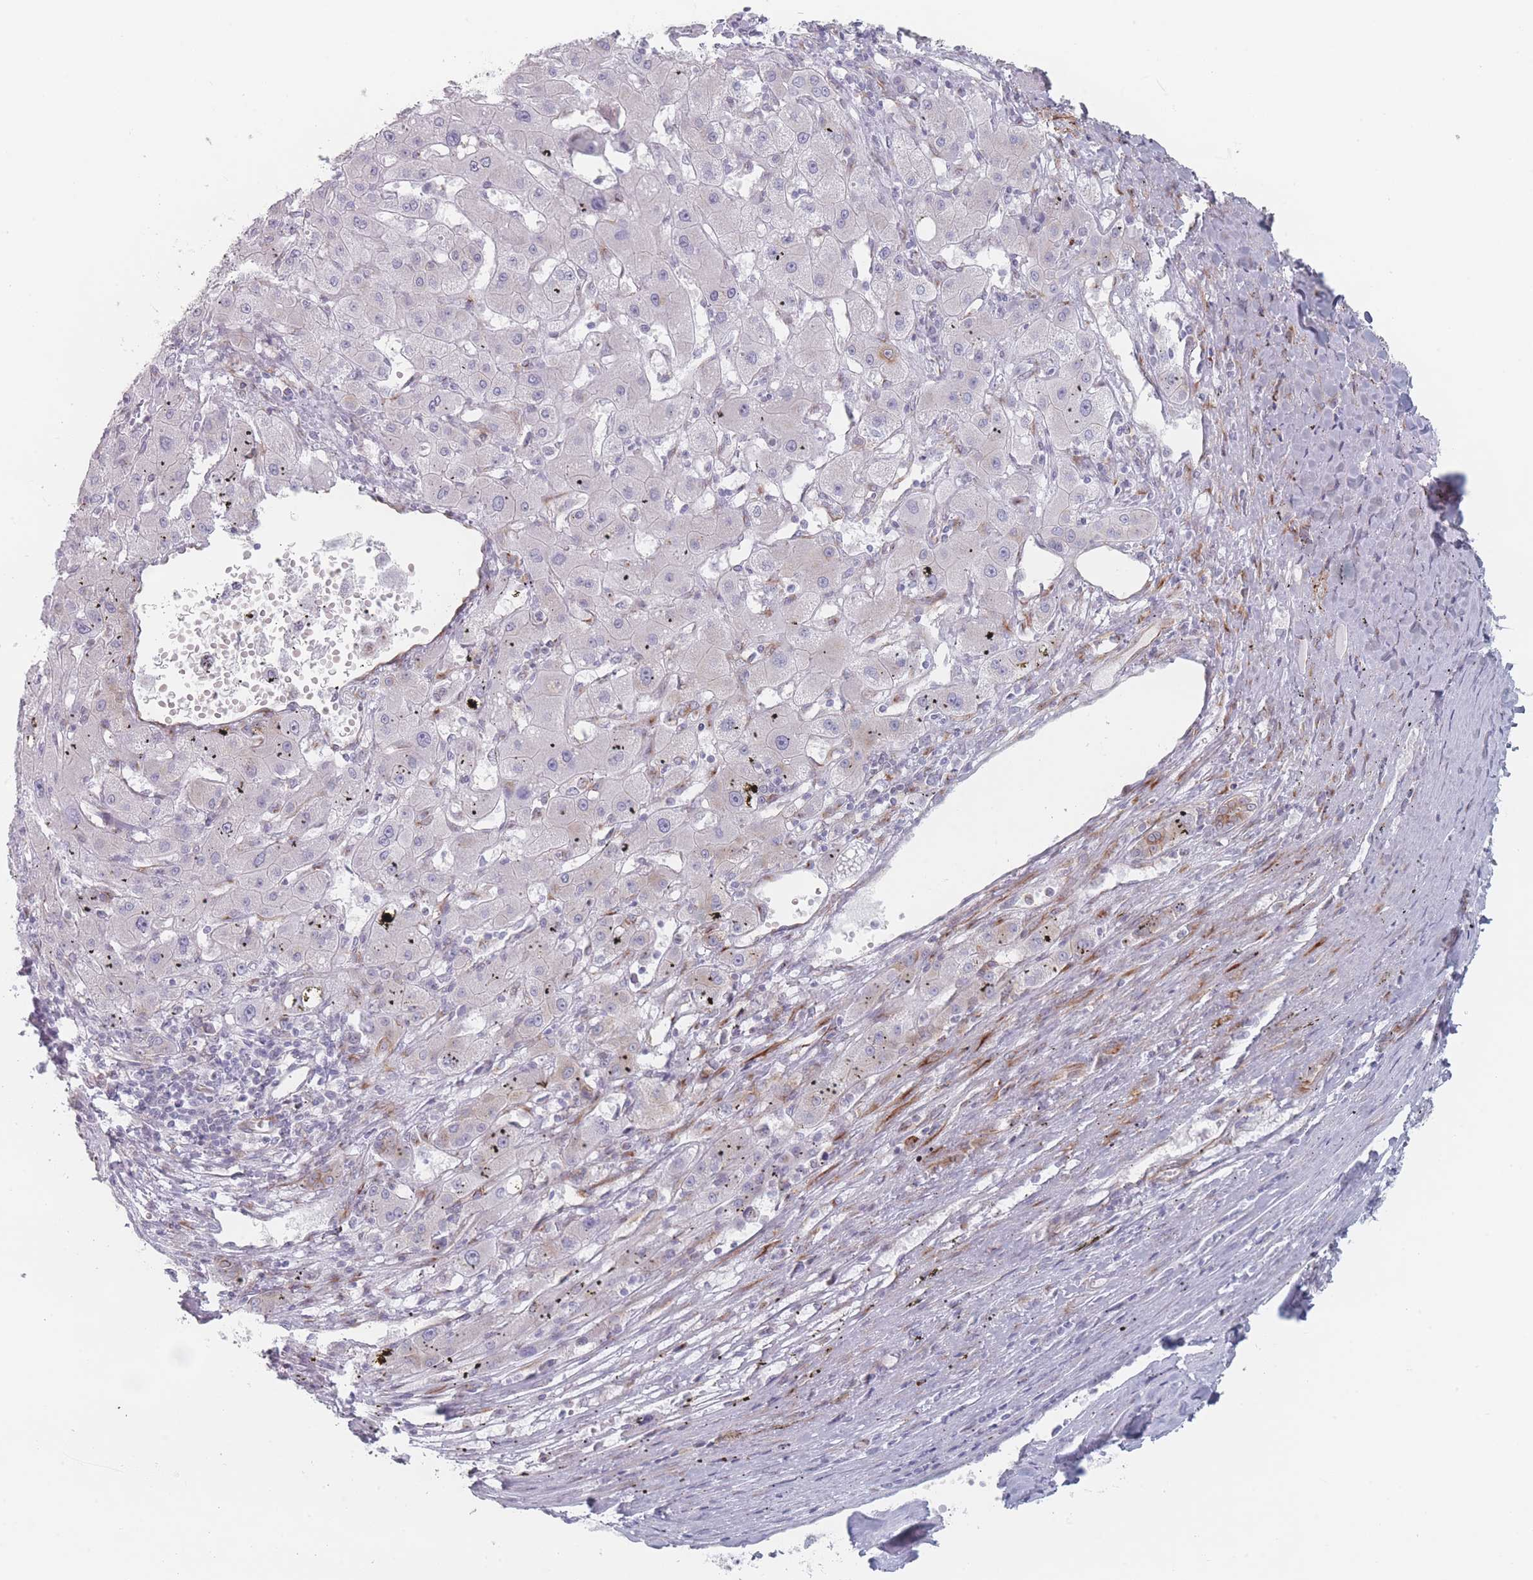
{"staining": {"intensity": "negative", "quantity": "none", "location": "none"}, "tissue": "liver cancer", "cell_type": "Tumor cells", "image_type": "cancer", "snomed": [{"axis": "morphology", "description": "Carcinoma, Hepatocellular, NOS"}, {"axis": "topography", "description": "Liver"}], "caption": "This is an immunohistochemistry image of liver hepatocellular carcinoma. There is no expression in tumor cells.", "gene": "RNF4", "patient": {"sex": "male", "age": 72}}